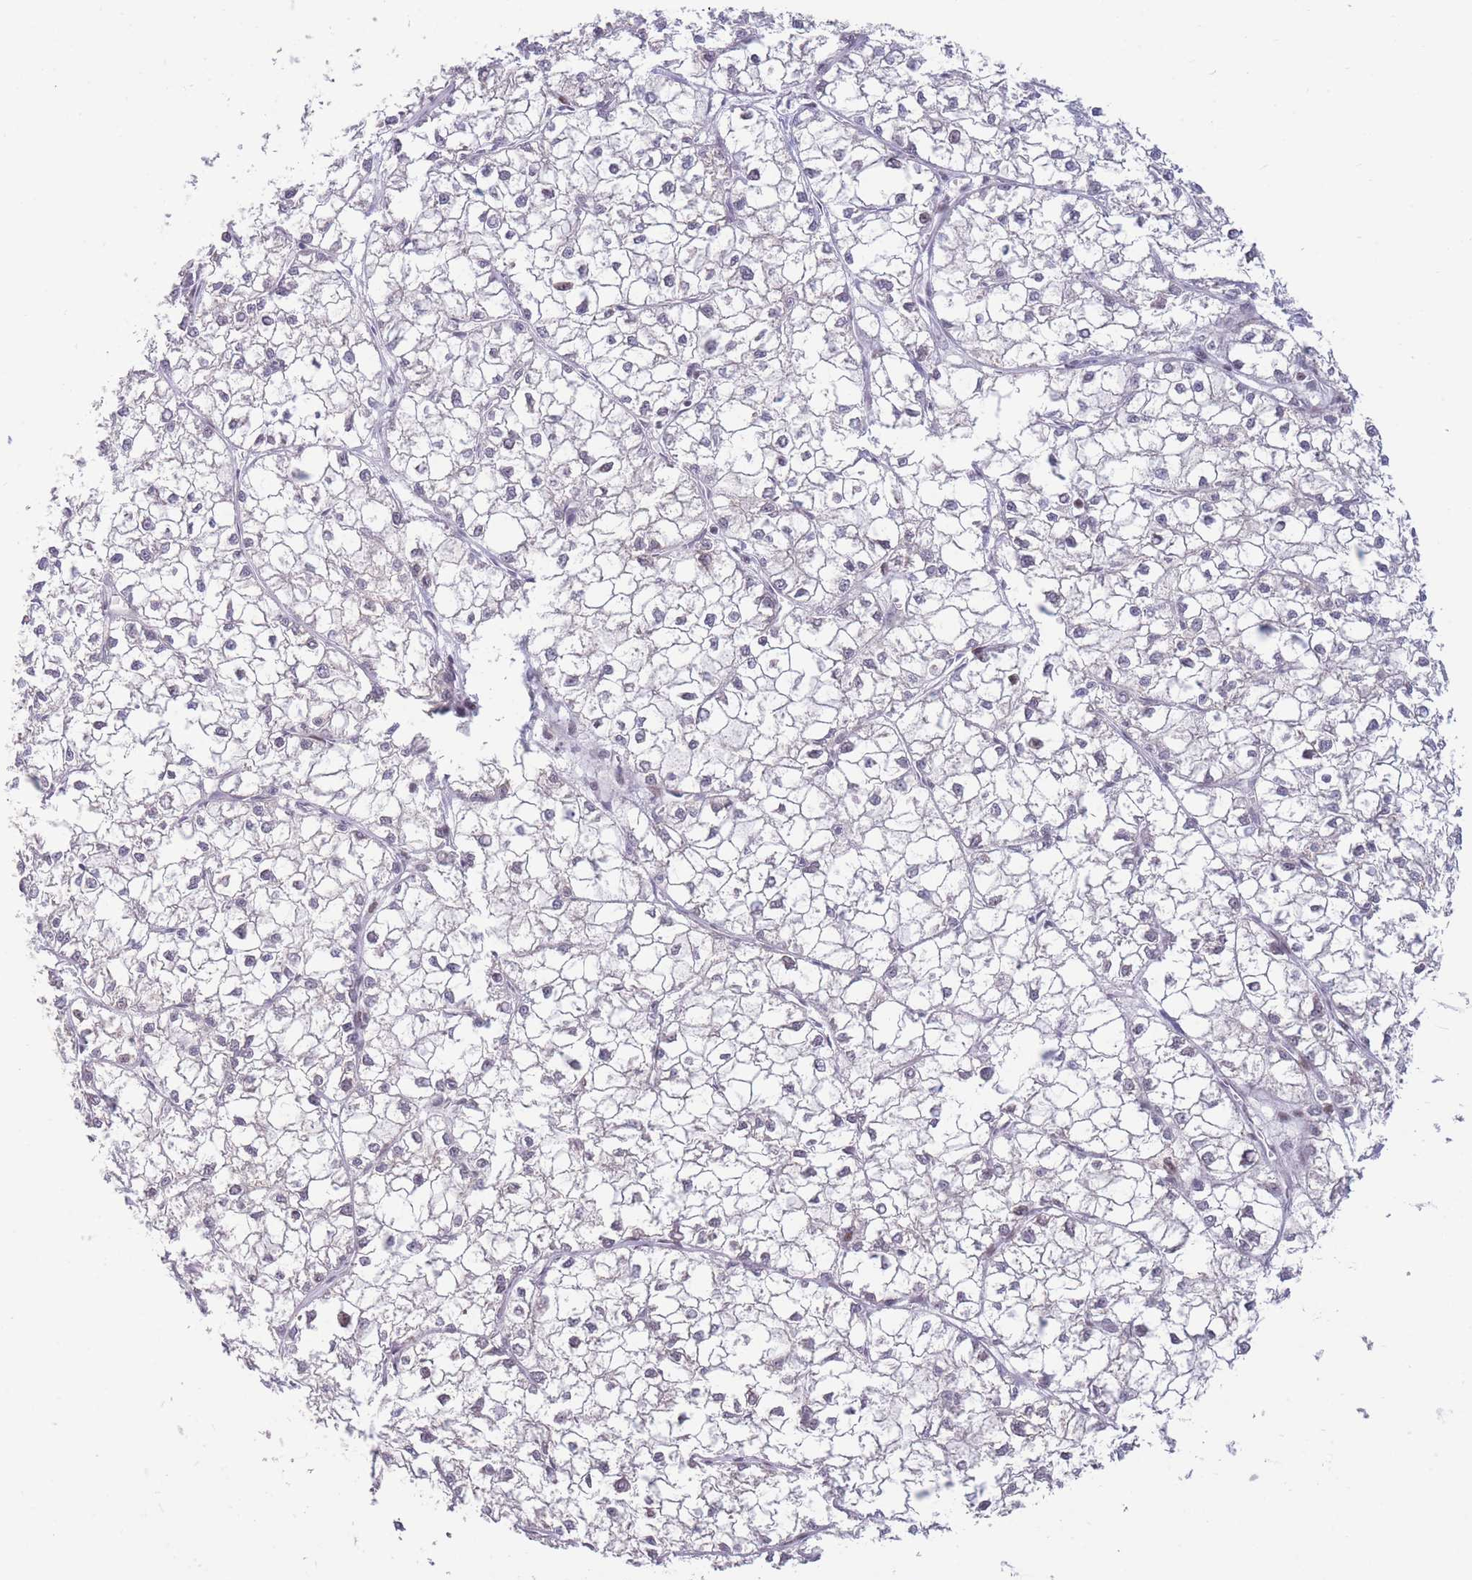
{"staining": {"intensity": "negative", "quantity": "none", "location": "none"}, "tissue": "liver cancer", "cell_type": "Tumor cells", "image_type": "cancer", "snomed": [{"axis": "morphology", "description": "Carcinoma, Hepatocellular, NOS"}, {"axis": "topography", "description": "Liver"}], "caption": "Human liver cancer stained for a protein using immunohistochemistry shows no expression in tumor cells.", "gene": "TARBP2", "patient": {"sex": "female", "age": 43}}